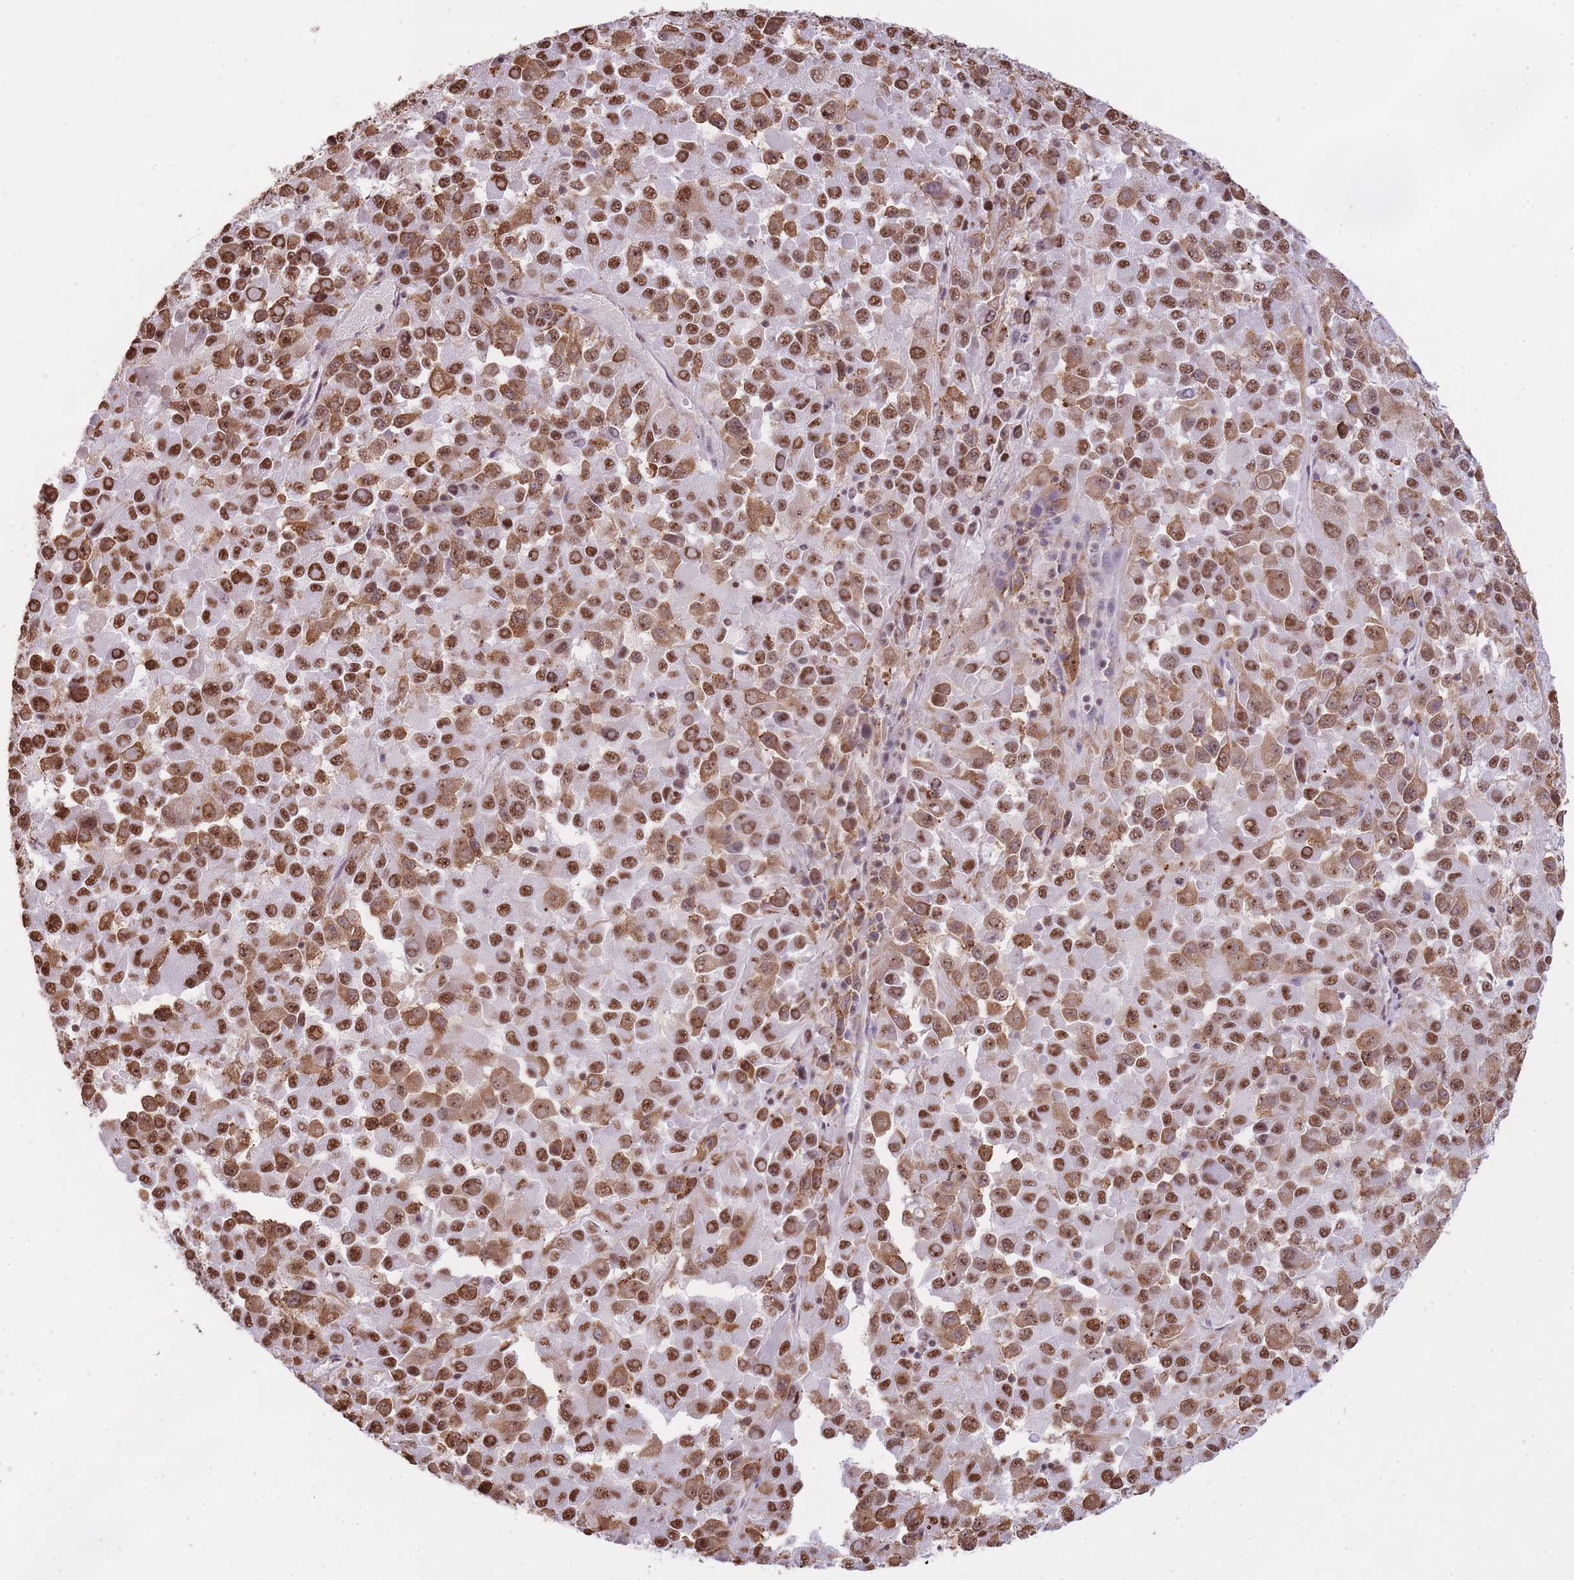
{"staining": {"intensity": "moderate", "quantity": ">75%", "location": "cytoplasmic/membranous,nuclear"}, "tissue": "melanoma", "cell_type": "Tumor cells", "image_type": "cancer", "snomed": [{"axis": "morphology", "description": "Malignant melanoma, Metastatic site"}, {"axis": "topography", "description": "Lung"}], "caption": "A micrograph of human malignant melanoma (metastatic site) stained for a protein demonstrates moderate cytoplasmic/membranous and nuclear brown staining in tumor cells. The protein of interest is shown in brown color, while the nuclei are stained blue.", "gene": "EVC2", "patient": {"sex": "male", "age": 64}}